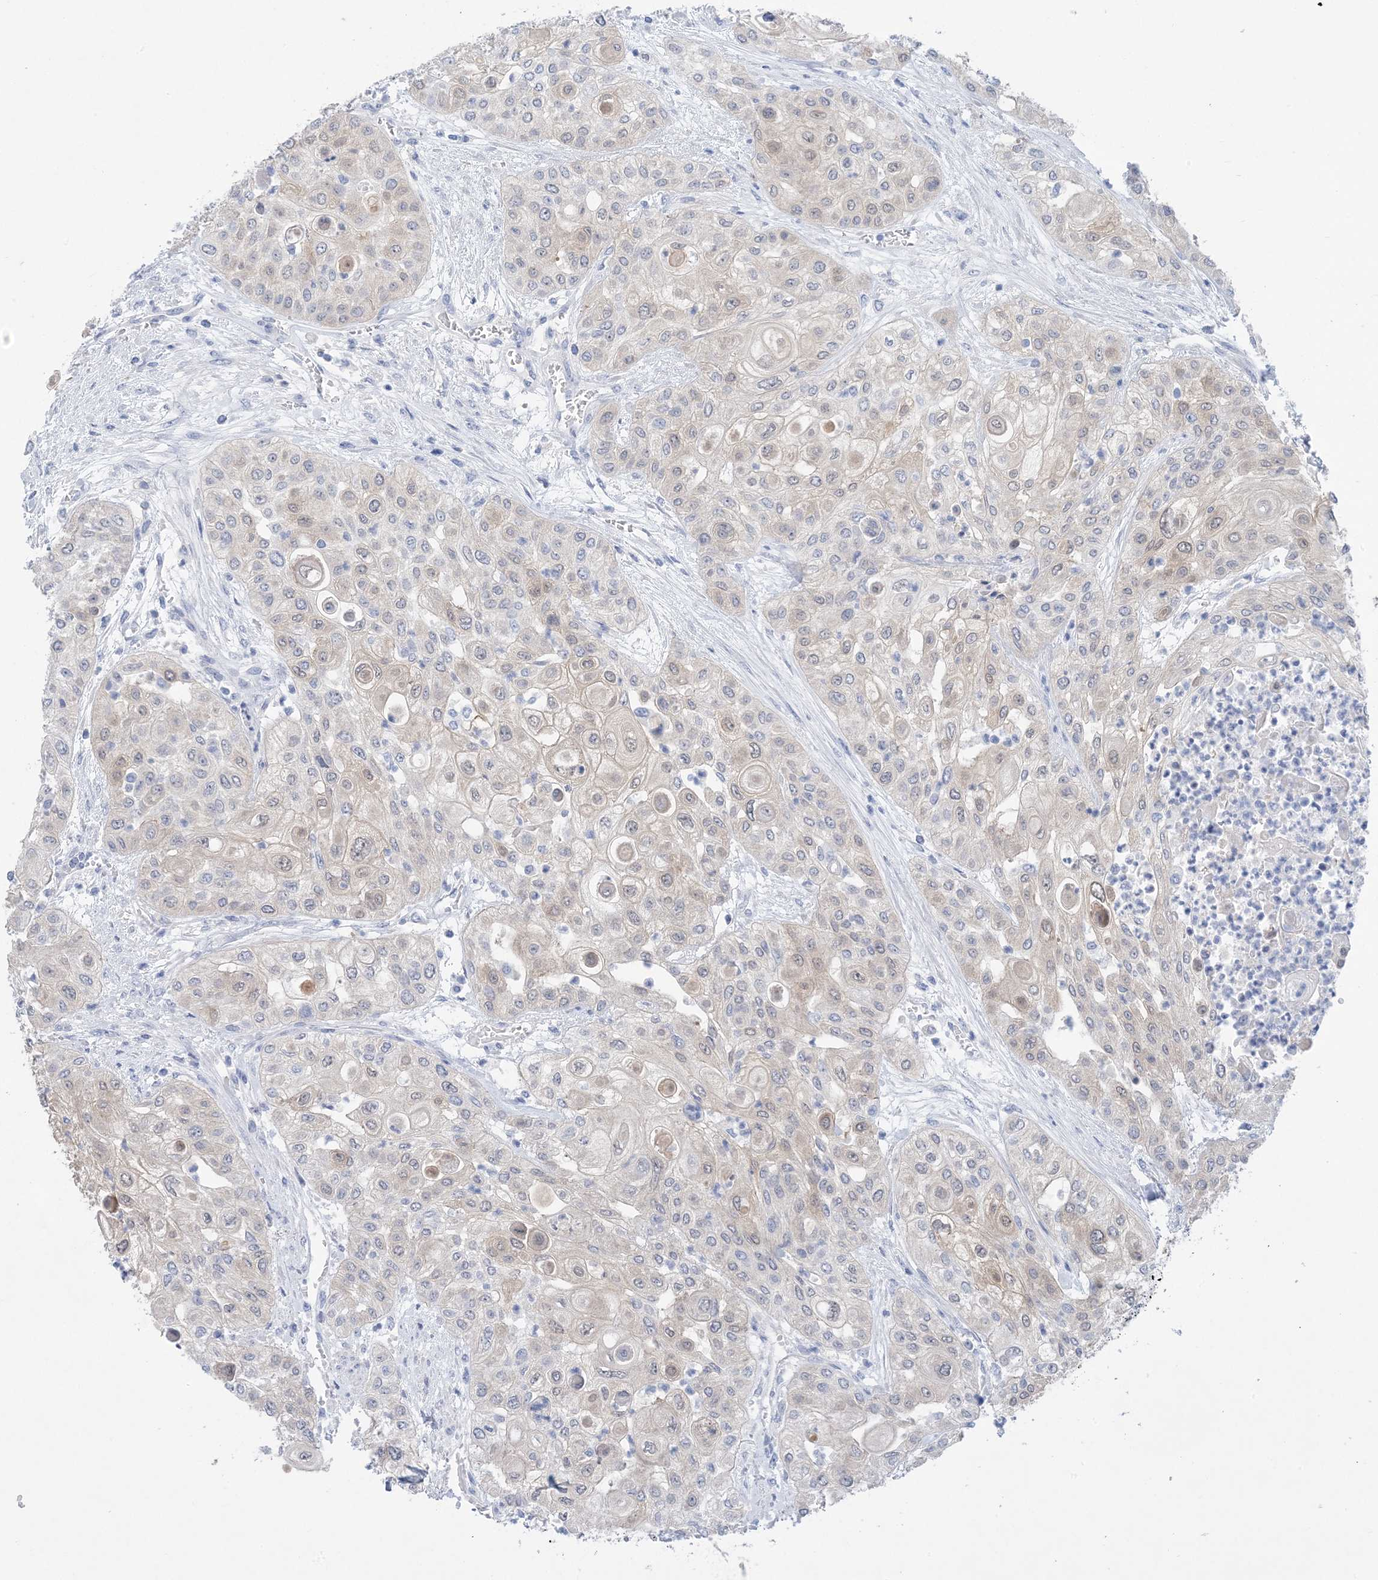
{"staining": {"intensity": "weak", "quantity": "<25%", "location": "cytoplasmic/membranous"}, "tissue": "urothelial cancer", "cell_type": "Tumor cells", "image_type": "cancer", "snomed": [{"axis": "morphology", "description": "Urothelial carcinoma, High grade"}, {"axis": "topography", "description": "Urinary bladder"}], "caption": "Tumor cells show no significant expression in high-grade urothelial carcinoma.", "gene": "SH3YL1", "patient": {"sex": "female", "age": 79}}